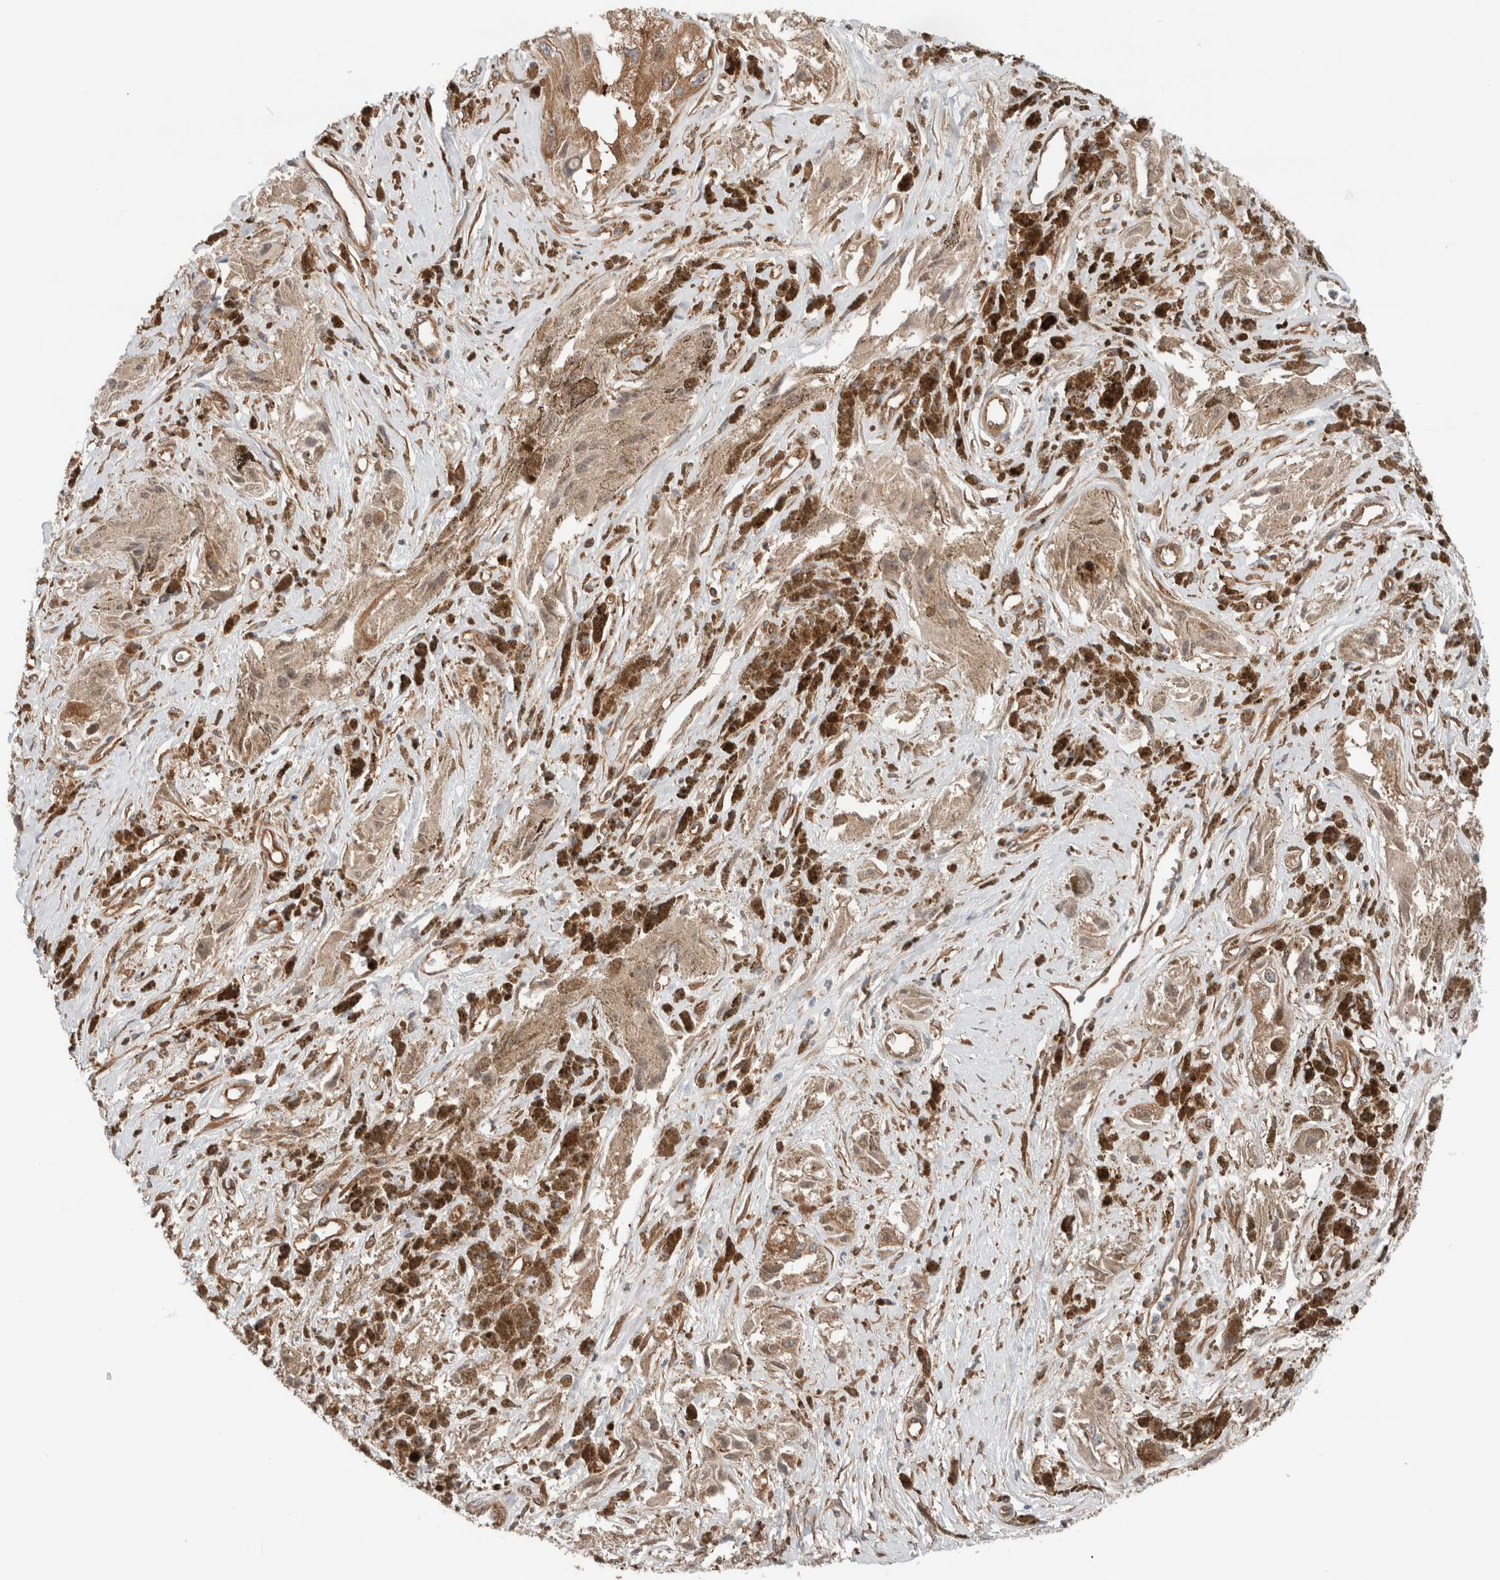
{"staining": {"intensity": "negative", "quantity": "none", "location": "none"}, "tissue": "melanoma", "cell_type": "Tumor cells", "image_type": "cancer", "snomed": [{"axis": "morphology", "description": "Malignant melanoma, NOS"}, {"axis": "topography", "description": "Skin"}], "caption": "Immunohistochemistry histopathology image of neoplastic tissue: human melanoma stained with DAB displays no significant protein staining in tumor cells.", "gene": "XPNPEP1", "patient": {"sex": "male", "age": 88}}